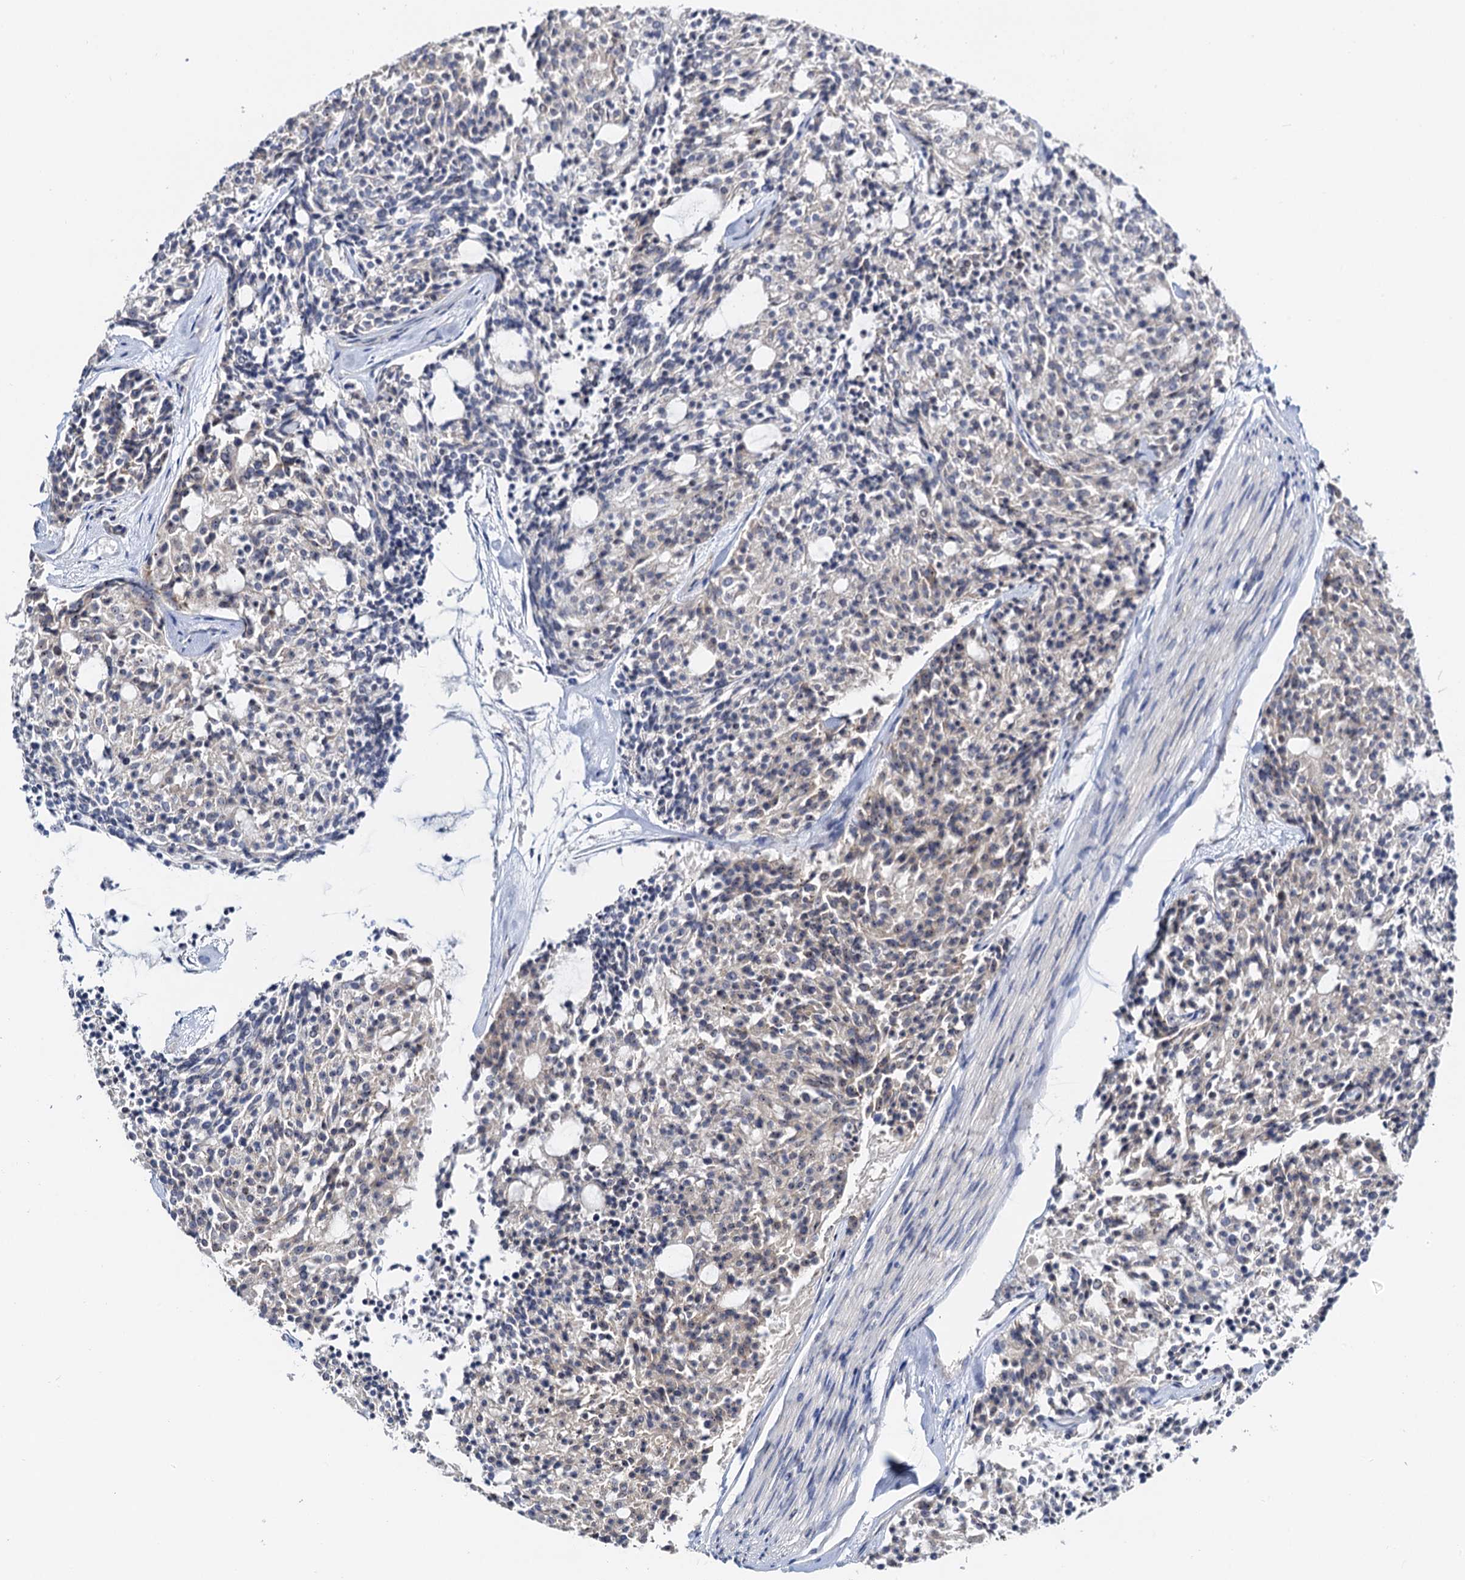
{"staining": {"intensity": "weak", "quantity": "<25%", "location": "nuclear"}, "tissue": "carcinoid", "cell_type": "Tumor cells", "image_type": "cancer", "snomed": [{"axis": "morphology", "description": "Carcinoid, malignant, NOS"}, {"axis": "topography", "description": "Pancreas"}], "caption": "Photomicrograph shows no significant protein staining in tumor cells of carcinoid.", "gene": "NOP2", "patient": {"sex": "female", "age": 54}}